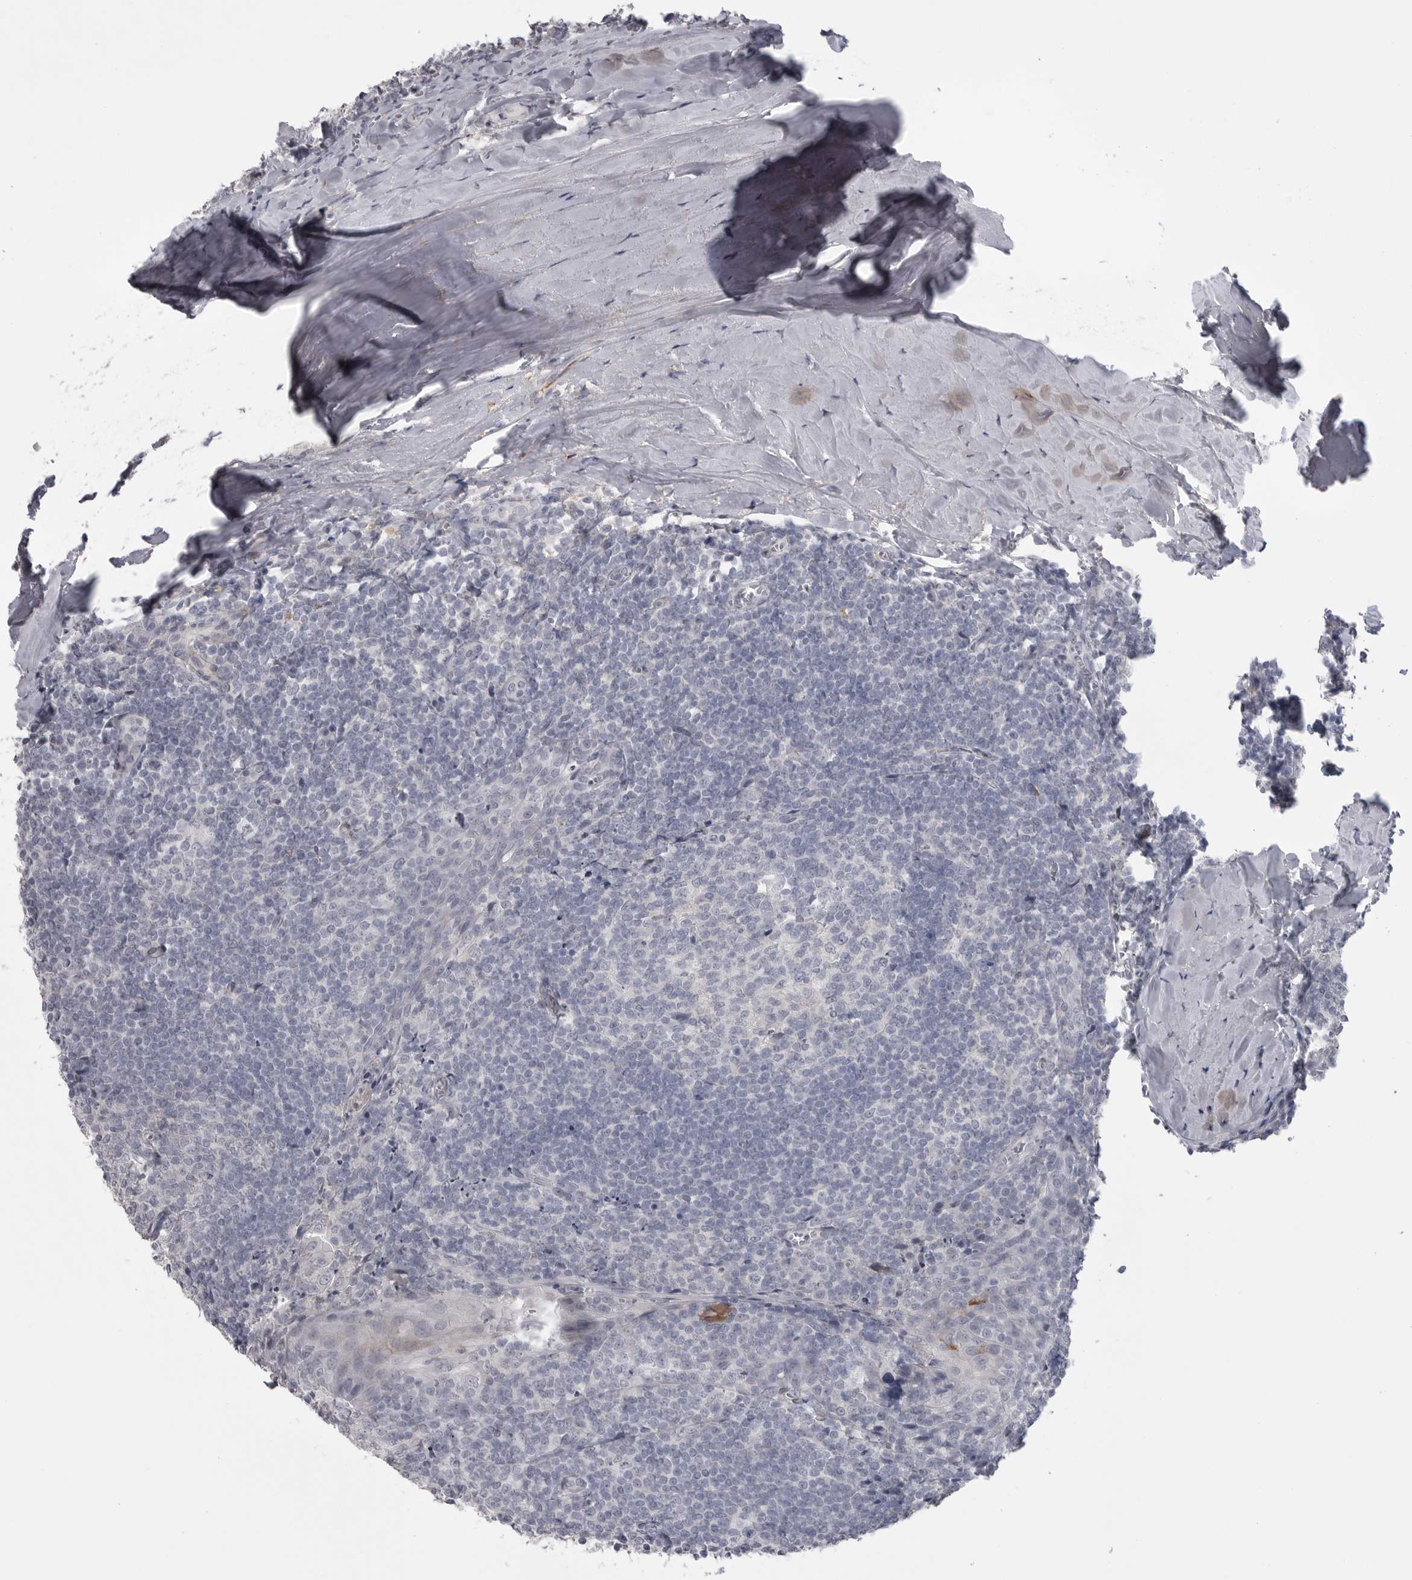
{"staining": {"intensity": "negative", "quantity": "none", "location": "none"}, "tissue": "tonsil", "cell_type": "Germinal center cells", "image_type": "normal", "snomed": [{"axis": "morphology", "description": "Normal tissue, NOS"}, {"axis": "topography", "description": "Tonsil"}], "caption": "Micrograph shows no protein expression in germinal center cells of normal tonsil.", "gene": "SERPING1", "patient": {"sex": "male", "age": 37}}